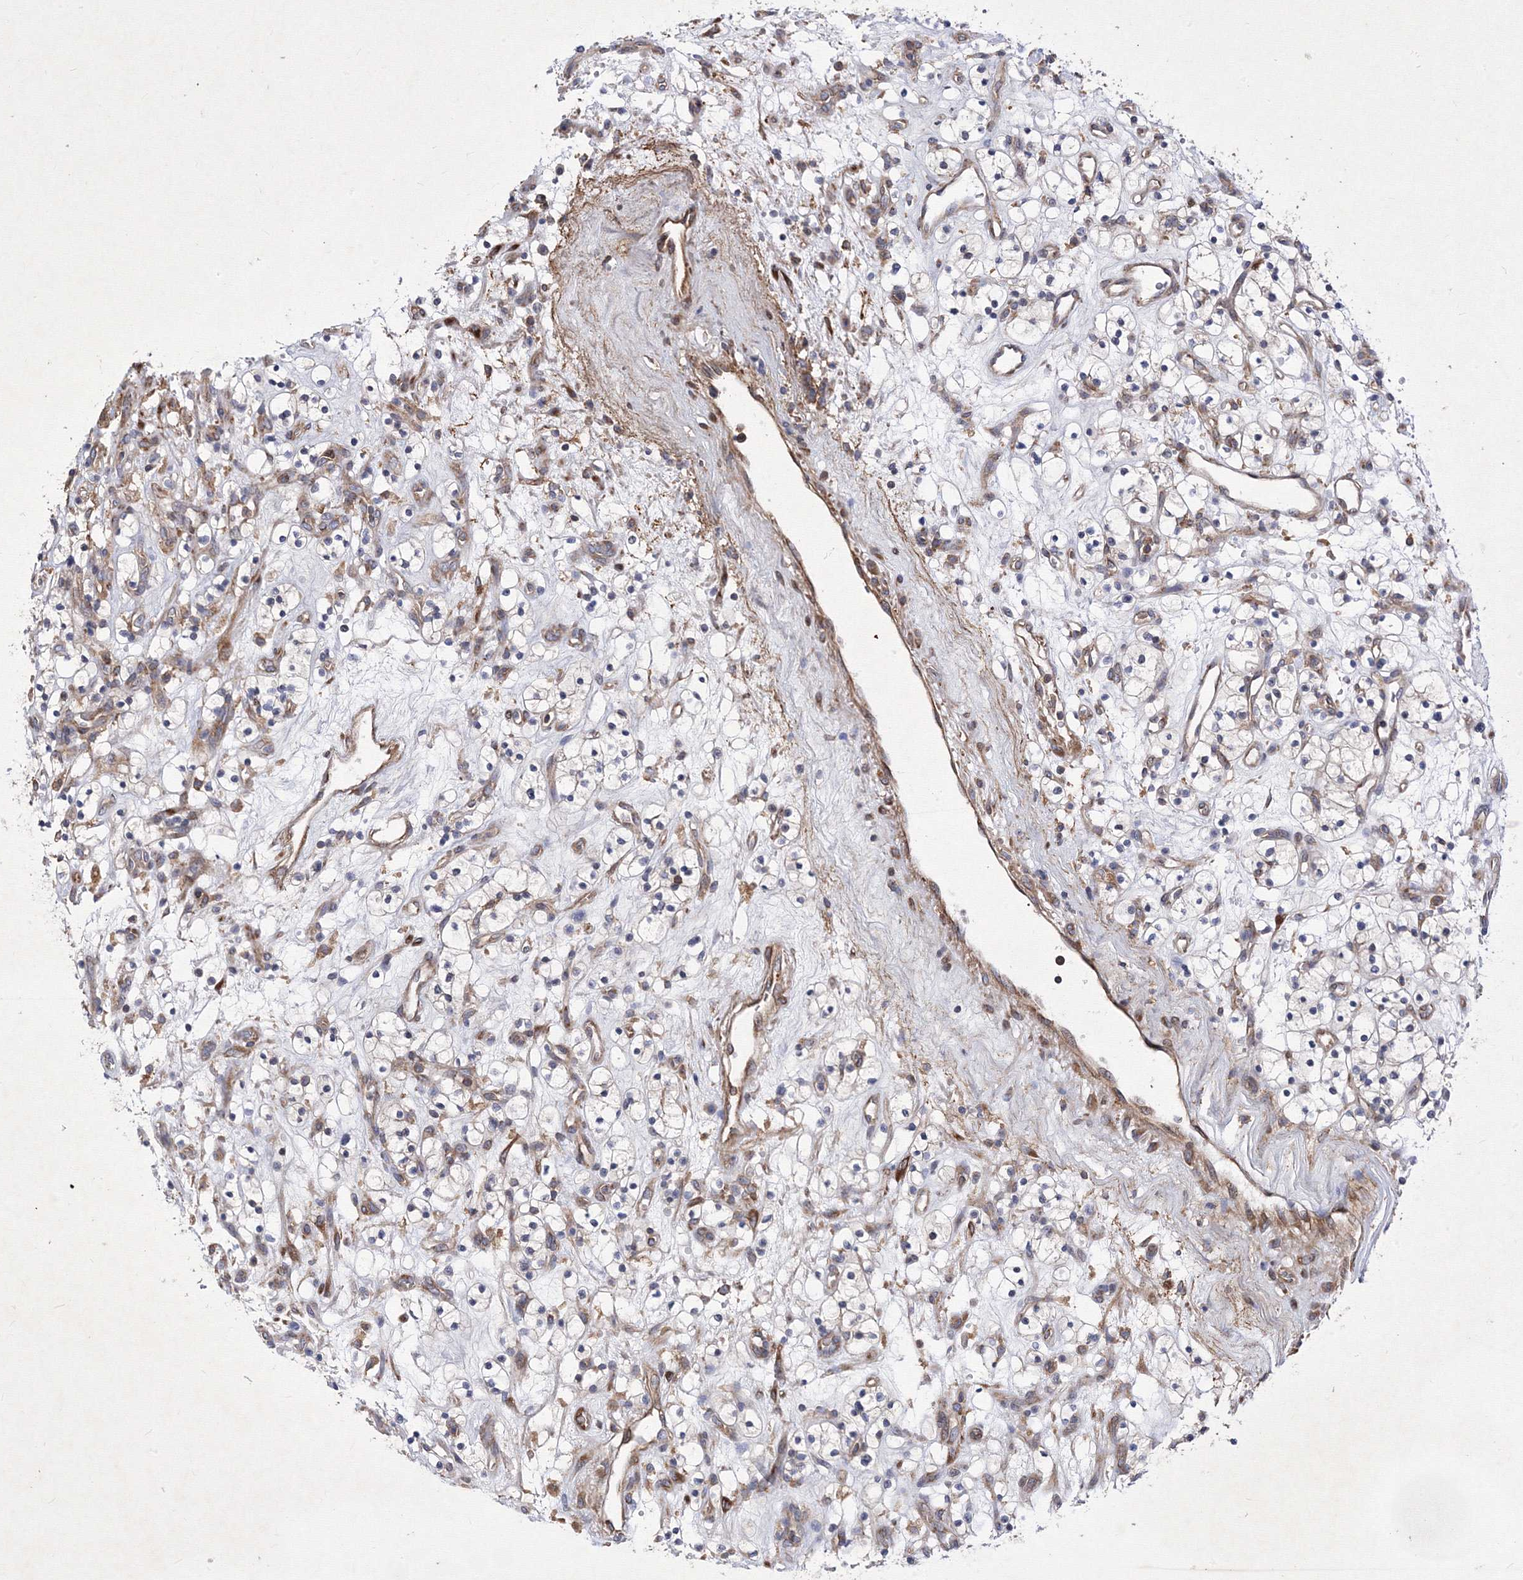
{"staining": {"intensity": "negative", "quantity": "none", "location": "none"}, "tissue": "renal cancer", "cell_type": "Tumor cells", "image_type": "cancer", "snomed": [{"axis": "morphology", "description": "Adenocarcinoma, NOS"}, {"axis": "topography", "description": "Kidney"}], "caption": "Immunohistochemistry of renal cancer shows no positivity in tumor cells.", "gene": "SNX18", "patient": {"sex": "female", "age": 57}}